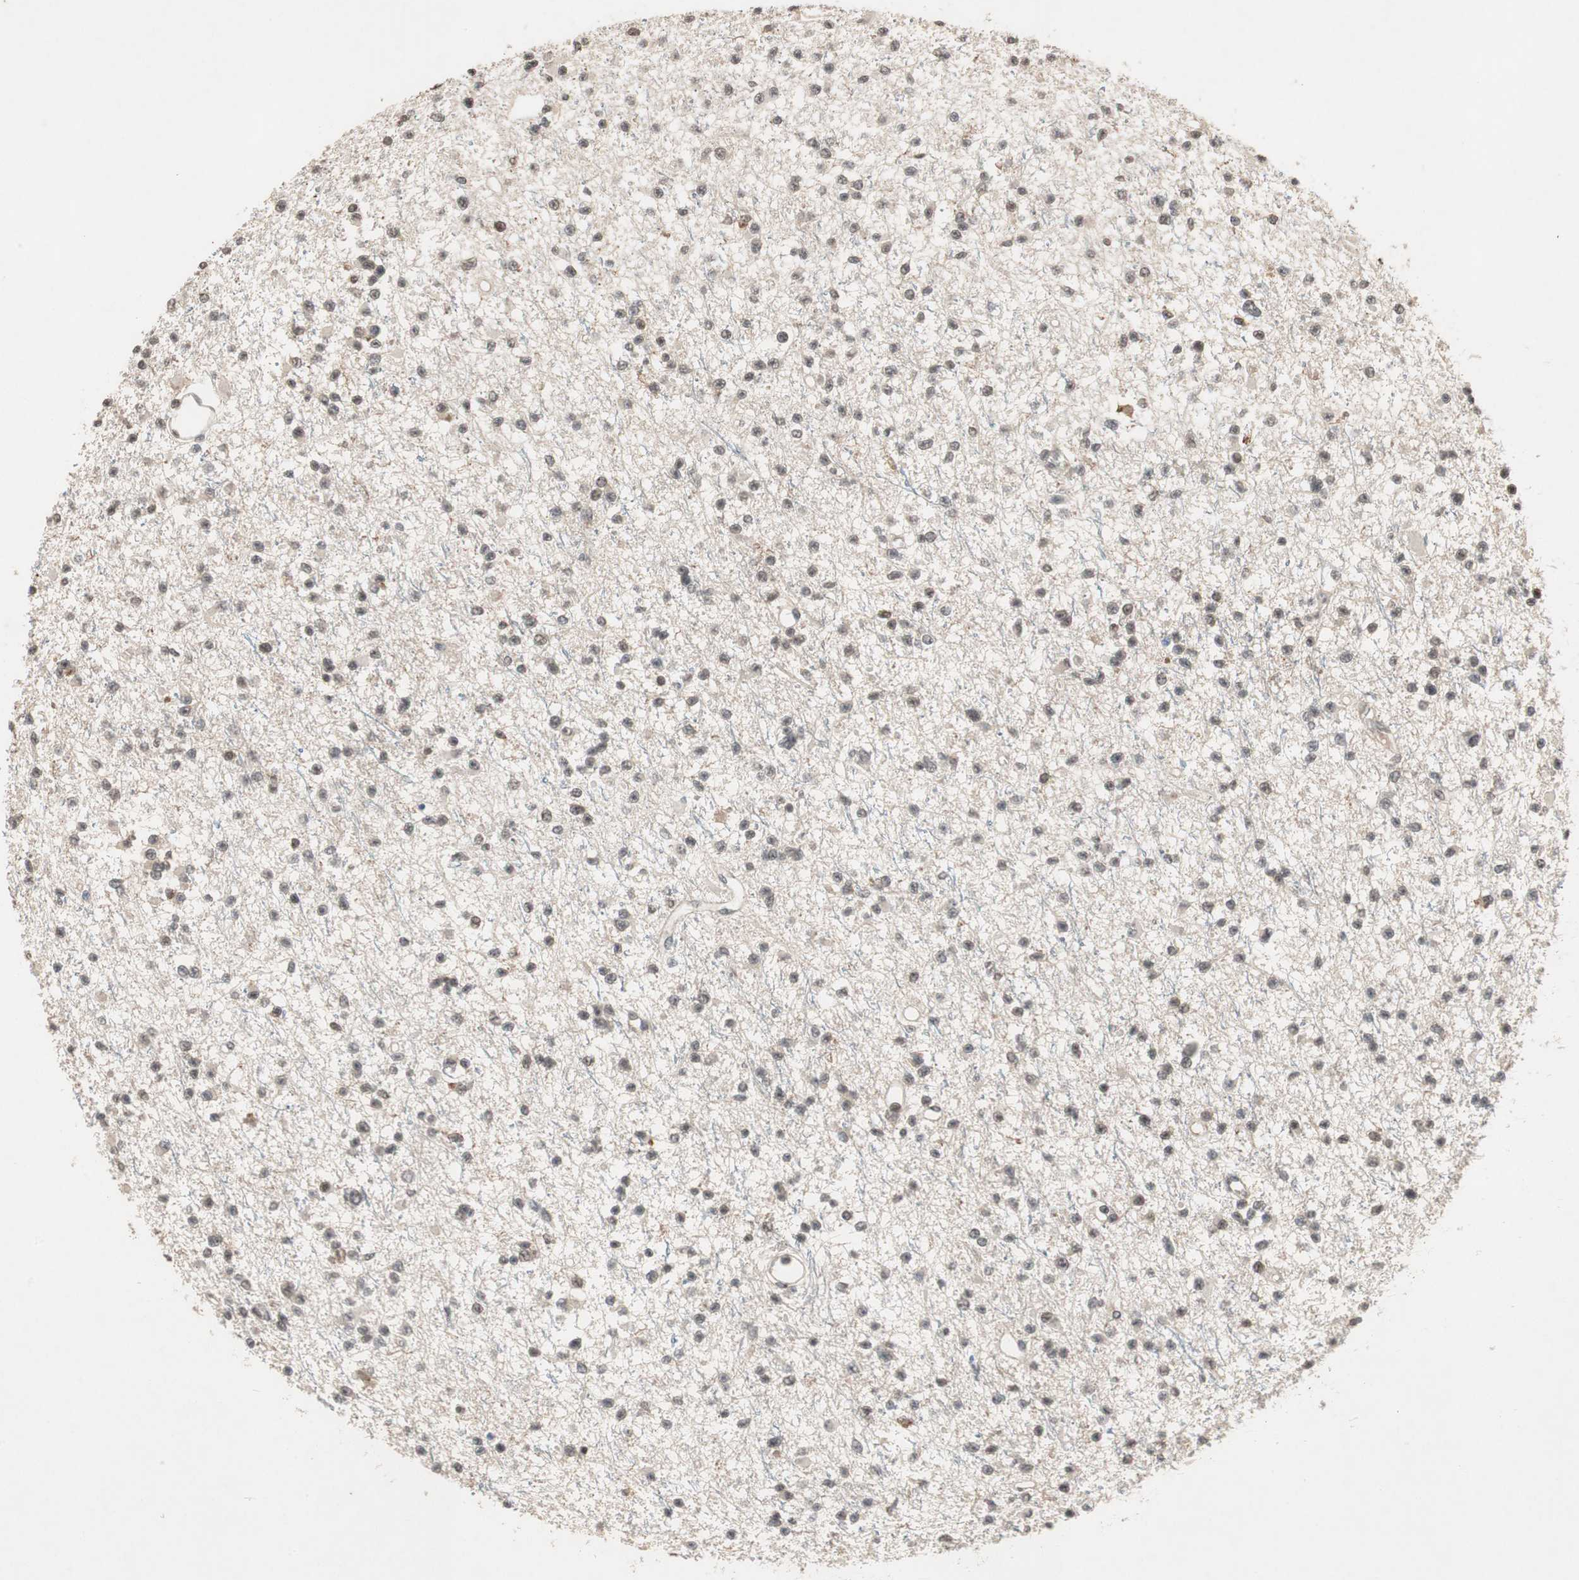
{"staining": {"intensity": "moderate", "quantity": ">75%", "location": "cytoplasmic/membranous,nuclear"}, "tissue": "glioma", "cell_type": "Tumor cells", "image_type": "cancer", "snomed": [{"axis": "morphology", "description": "Glioma, malignant, Low grade"}, {"axis": "topography", "description": "Brain"}], "caption": "Malignant glioma (low-grade) was stained to show a protein in brown. There is medium levels of moderate cytoplasmic/membranous and nuclear expression in approximately >75% of tumor cells.", "gene": "GART", "patient": {"sex": "female", "age": 22}}